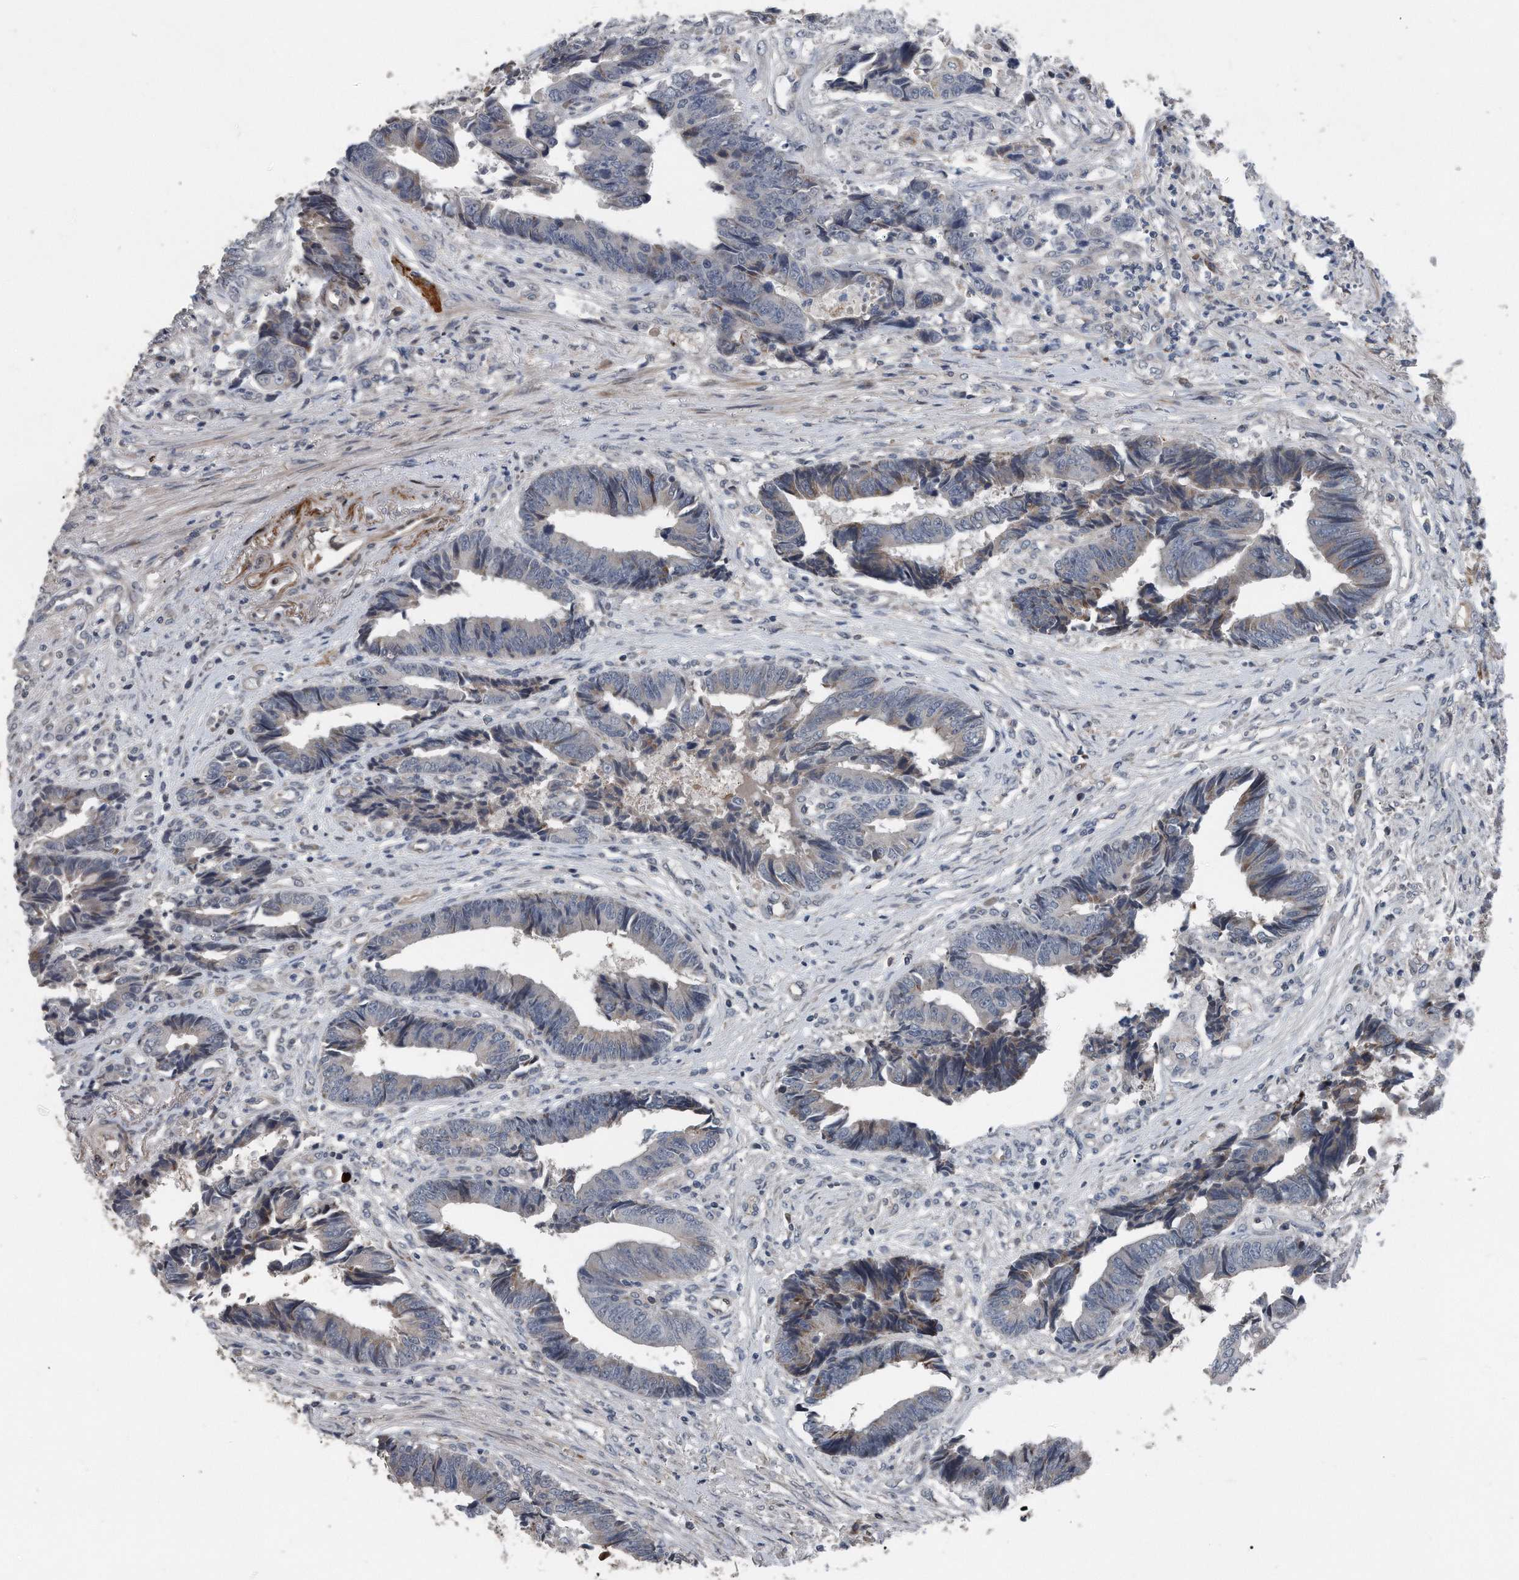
{"staining": {"intensity": "weak", "quantity": "<25%", "location": "cytoplasmic/membranous"}, "tissue": "colorectal cancer", "cell_type": "Tumor cells", "image_type": "cancer", "snomed": [{"axis": "morphology", "description": "Adenocarcinoma, NOS"}, {"axis": "topography", "description": "Rectum"}], "caption": "Colorectal cancer was stained to show a protein in brown. There is no significant positivity in tumor cells.", "gene": "DST", "patient": {"sex": "male", "age": 84}}